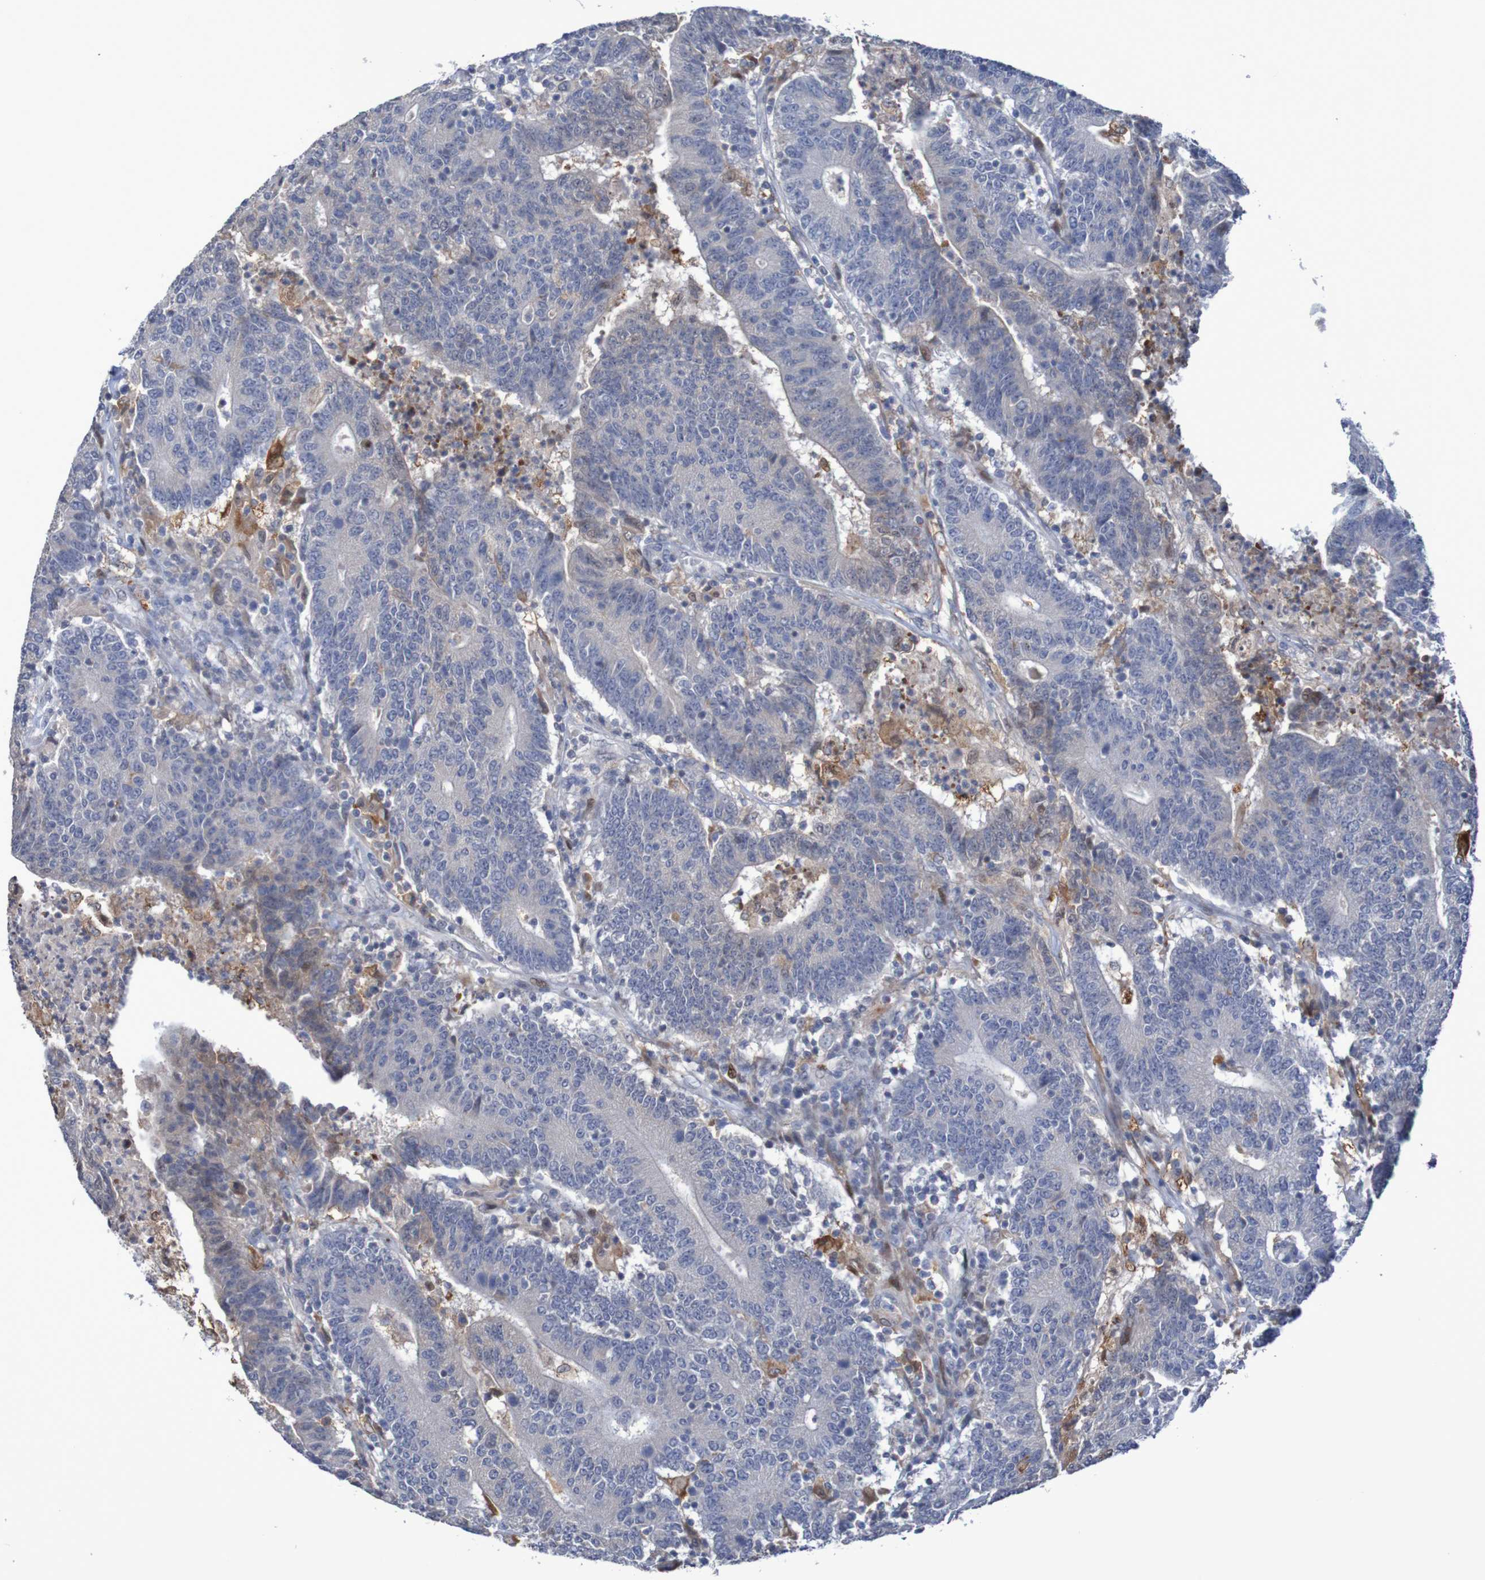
{"staining": {"intensity": "negative", "quantity": "none", "location": "none"}, "tissue": "colorectal cancer", "cell_type": "Tumor cells", "image_type": "cancer", "snomed": [{"axis": "morphology", "description": "Normal tissue, NOS"}, {"axis": "morphology", "description": "Adenocarcinoma, NOS"}, {"axis": "topography", "description": "Colon"}], "caption": "This is an immunohistochemistry image of human colorectal adenocarcinoma. There is no expression in tumor cells.", "gene": "FBP2", "patient": {"sex": "female", "age": 75}}